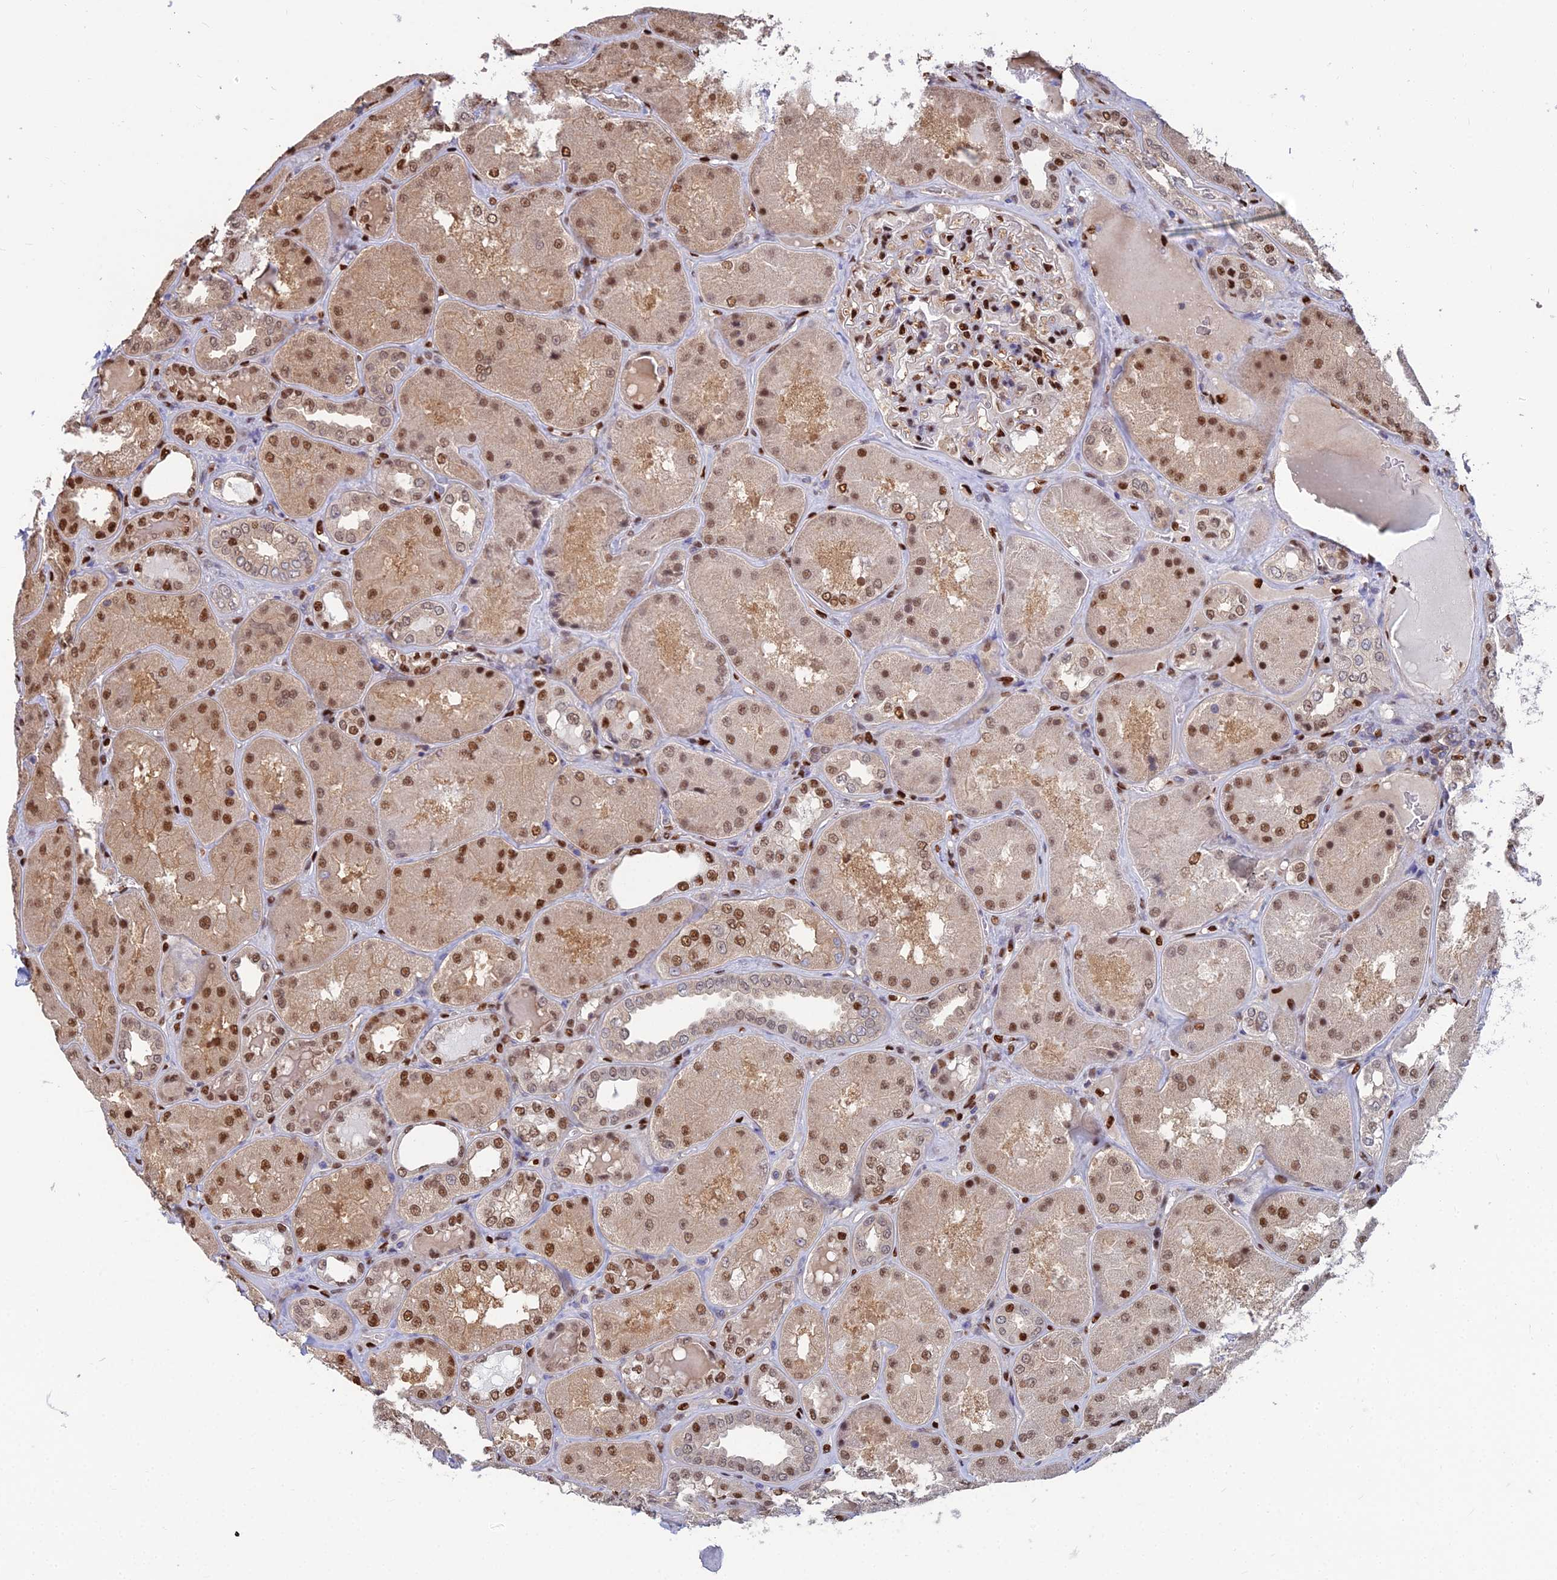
{"staining": {"intensity": "strong", "quantity": "25%-75%", "location": "nuclear"}, "tissue": "kidney", "cell_type": "Cells in glomeruli", "image_type": "normal", "snomed": [{"axis": "morphology", "description": "Normal tissue, NOS"}, {"axis": "topography", "description": "Kidney"}], "caption": "Immunohistochemistry (IHC) (DAB (3,3'-diaminobenzidine)) staining of normal human kidney displays strong nuclear protein positivity in about 25%-75% of cells in glomeruli. (brown staining indicates protein expression, while blue staining denotes nuclei).", "gene": "DNPEP", "patient": {"sex": "female", "age": 56}}